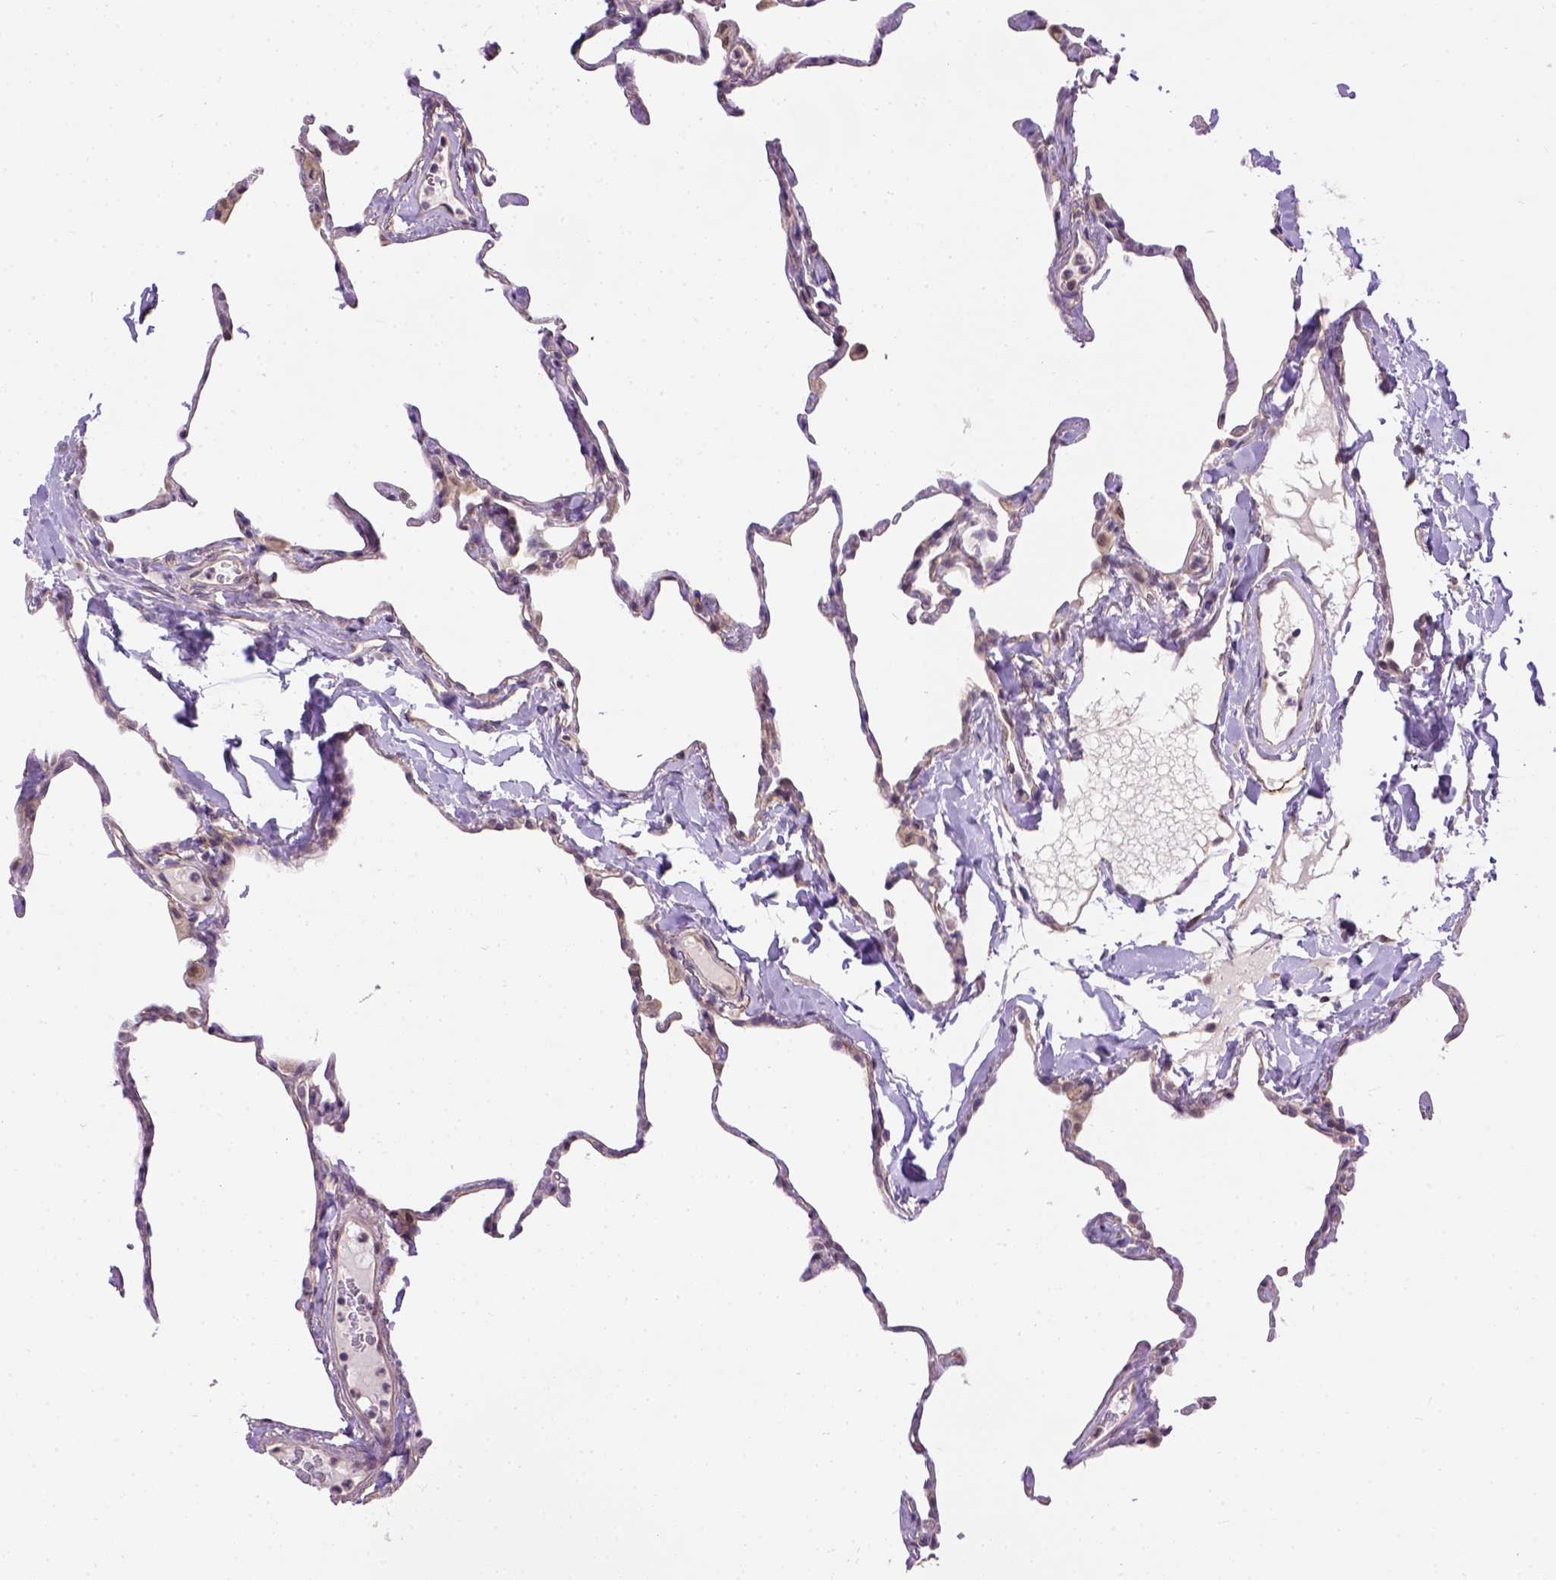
{"staining": {"intensity": "weak", "quantity": "25%-75%", "location": "cytoplasmic/membranous,nuclear"}, "tissue": "lung", "cell_type": "Alveolar cells", "image_type": "normal", "snomed": [{"axis": "morphology", "description": "Normal tissue, NOS"}, {"axis": "topography", "description": "Lung"}], "caption": "This image displays IHC staining of benign lung, with low weak cytoplasmic/membranous,nuclear positivity in about 25%-75% of alveolar cells.", "gene": "KAZN", "patient": {"sex": "male", "age": 65}}